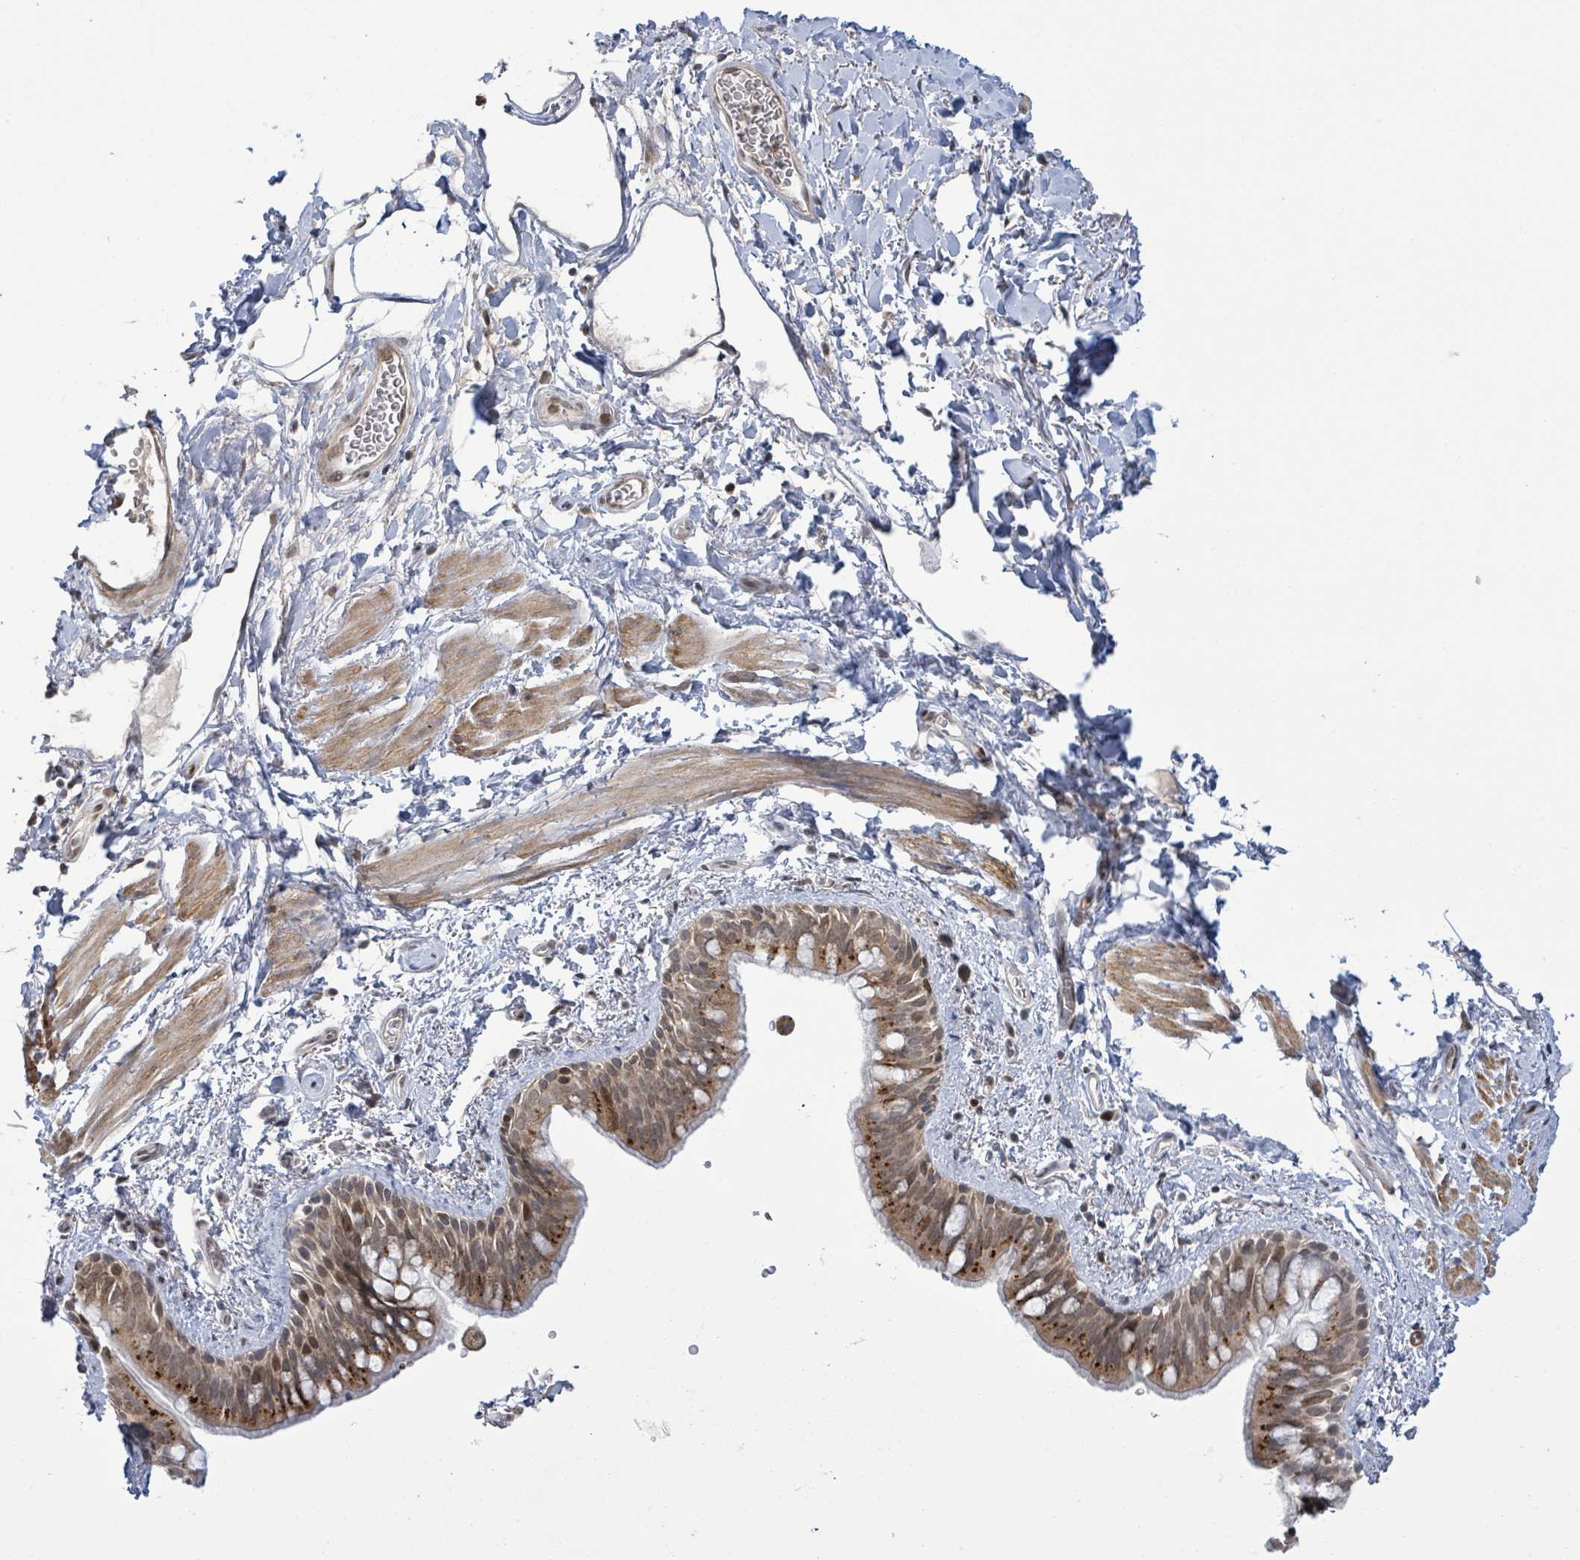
{"staining": {"intensity": "moderate", "quantity": ">75%", "location": "cytoplasmic/membranous,nuclear"}, "tissue": "bronchus", "cell_type": "Respiratory epithelial cells", "image_type": "normal", "snomed": [{"axis": "morphology", "description": "Normal tissue, NOS"}, {"axis": "morphology", "description": "Squamous cell carcinoma, NOS"}, {"axis": "topography", "description": "Bronchus"}, {"axis": "topography", "description": "Lung"}], "caption": "Immunohistochemistry (IHC) (DAB) staining of unremarkable bronchus demonstrates moderate cytoplasmic/membranous,nuclear protein expression in approximately >75% of respiratory epithelial cells.", "gene": "SBF2", "patient": {"sex": "female", "age": 70}}